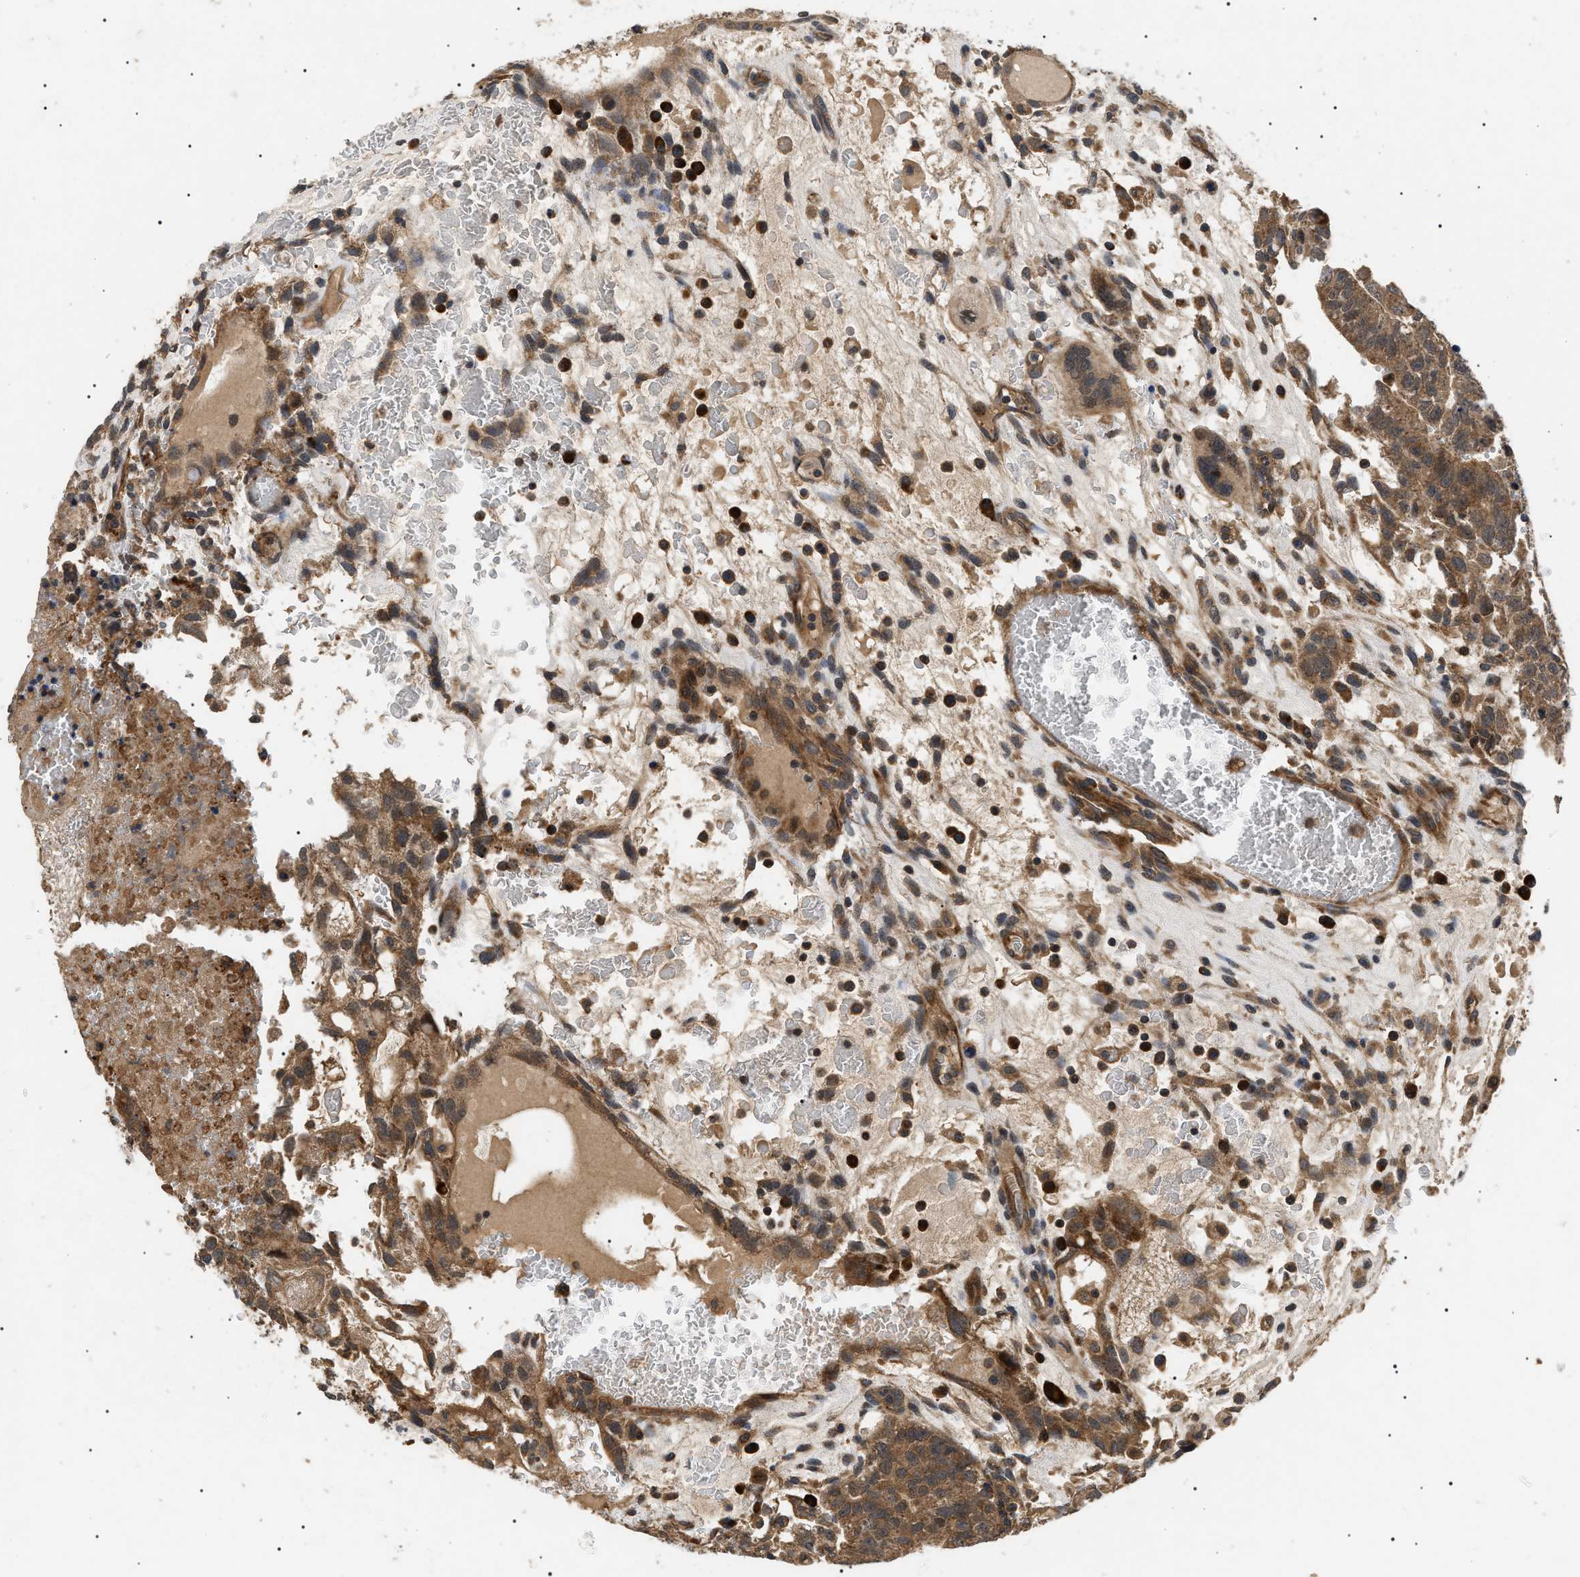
{"staining": {"intensity": "moderate", "quantity": ">75%", "location": "cytoplasmic/membranous"}, "tissue": "testis cancer", "cell_type": "Tumor cells", "image_type": "cancer", "snomed": [{"axis": "morphology", "description": "Seminoma, NOS"}, {"axis": "morphology", "description": "Carcinoma, Embryonal, NOS"}, {"axis": "topography", "description": "Testis"}], "caption": "Human embryonal carcinoma (testis) stained with a protein marker shows moderate staining in tumor cells.", "gene": "ASTL", "patient": {"sex": "male", "age": 52}}